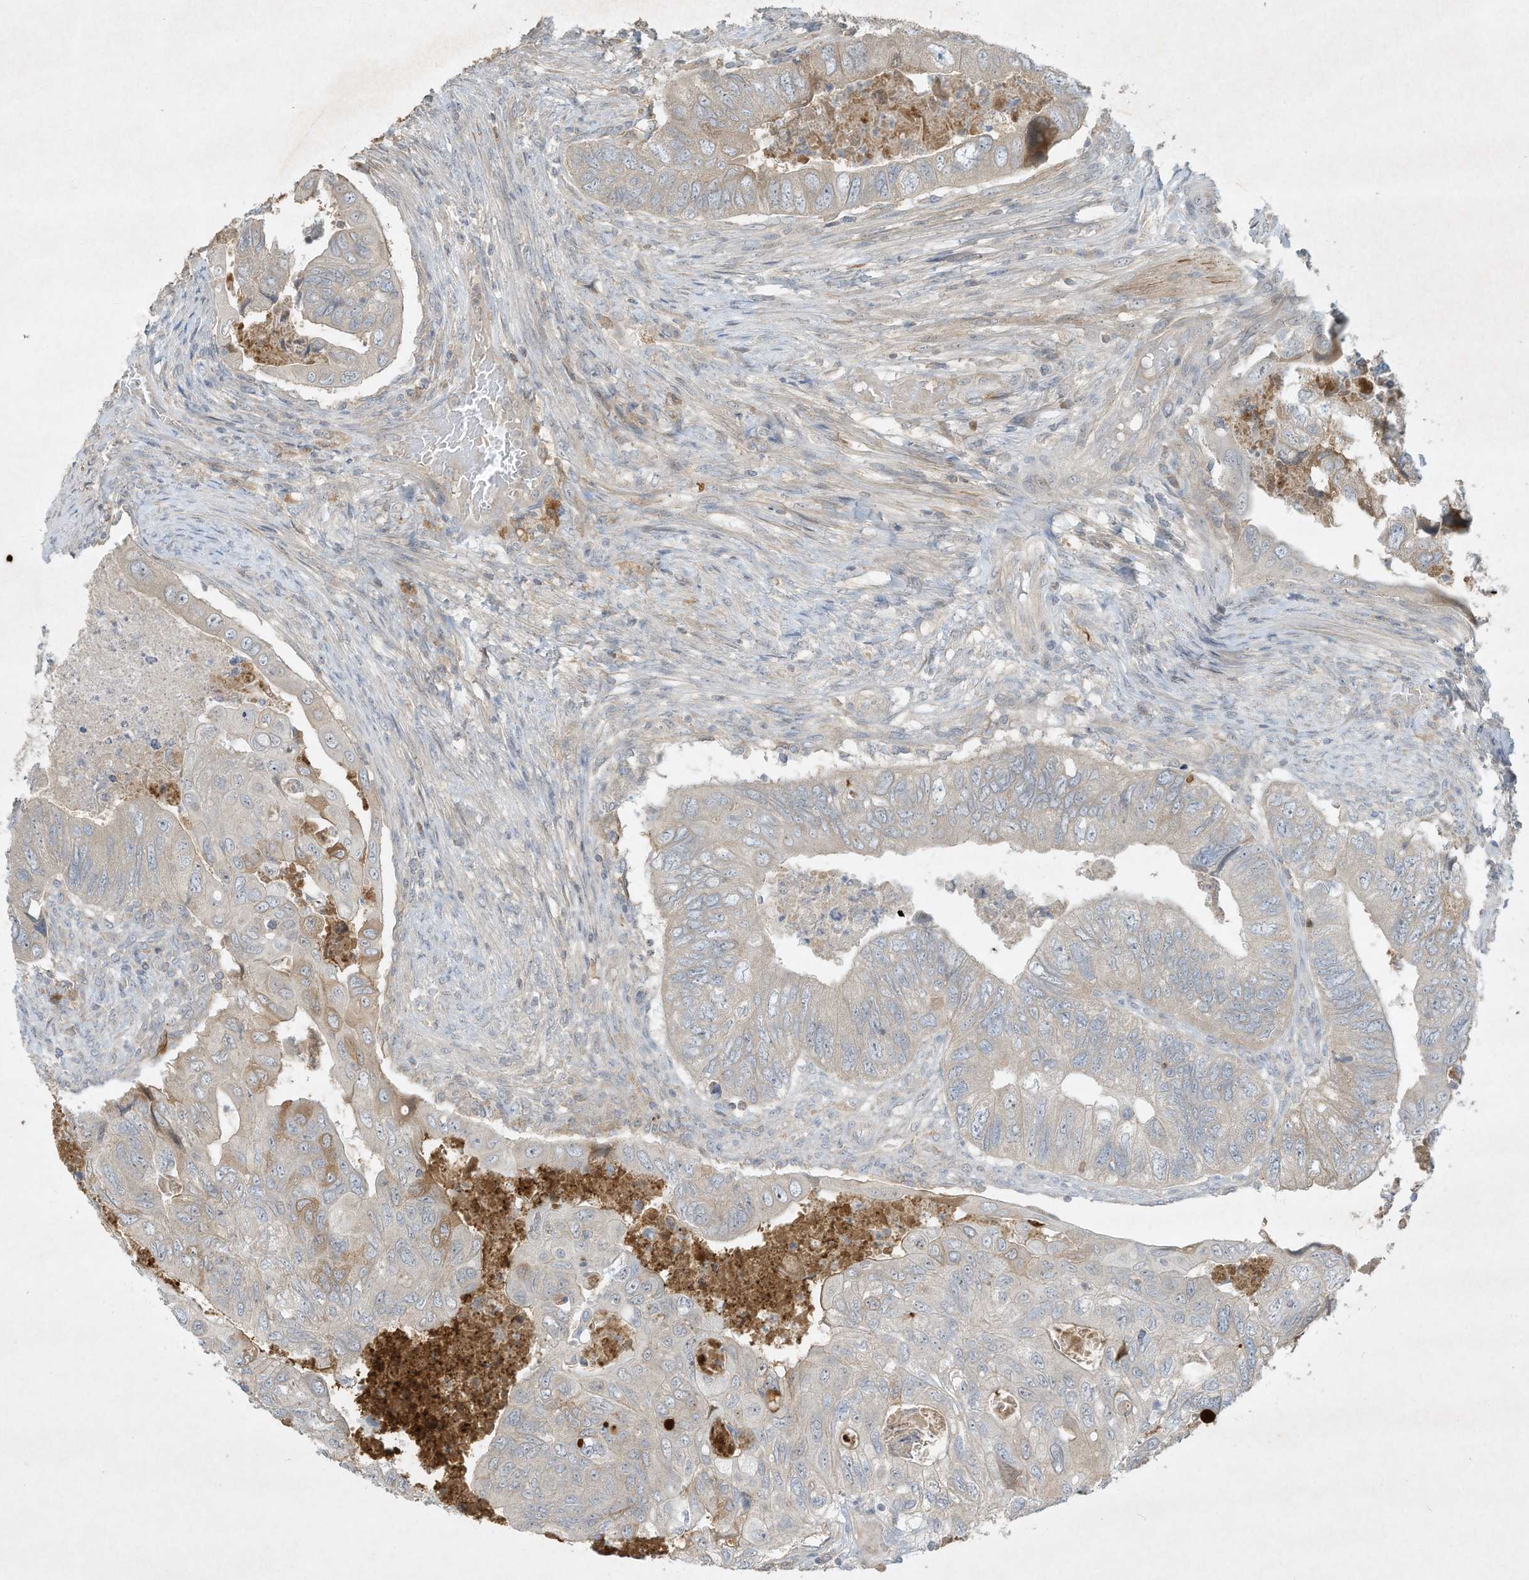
{"staining": {"intensity": "weak", "quantity": "<25%", "location": "cytoplasmic/membranous"}, "tissue": "colorectal cancer", "cell_type": "Tumor cells", "image_type": "cancer", "snomed": [{"axis": "morphology", "description": "Adenocarcinoma, NOS"}, {"axis": "topography", "description": "Rectum"}], "caption": "Immunohistochemistry (IHC) image of colorectal adenocarcinoma stained for a protein (brown), which exhibits no positivity in tumor cells.", "gene": "FETUB", "patient": {"sex": "male", "age": 63}}